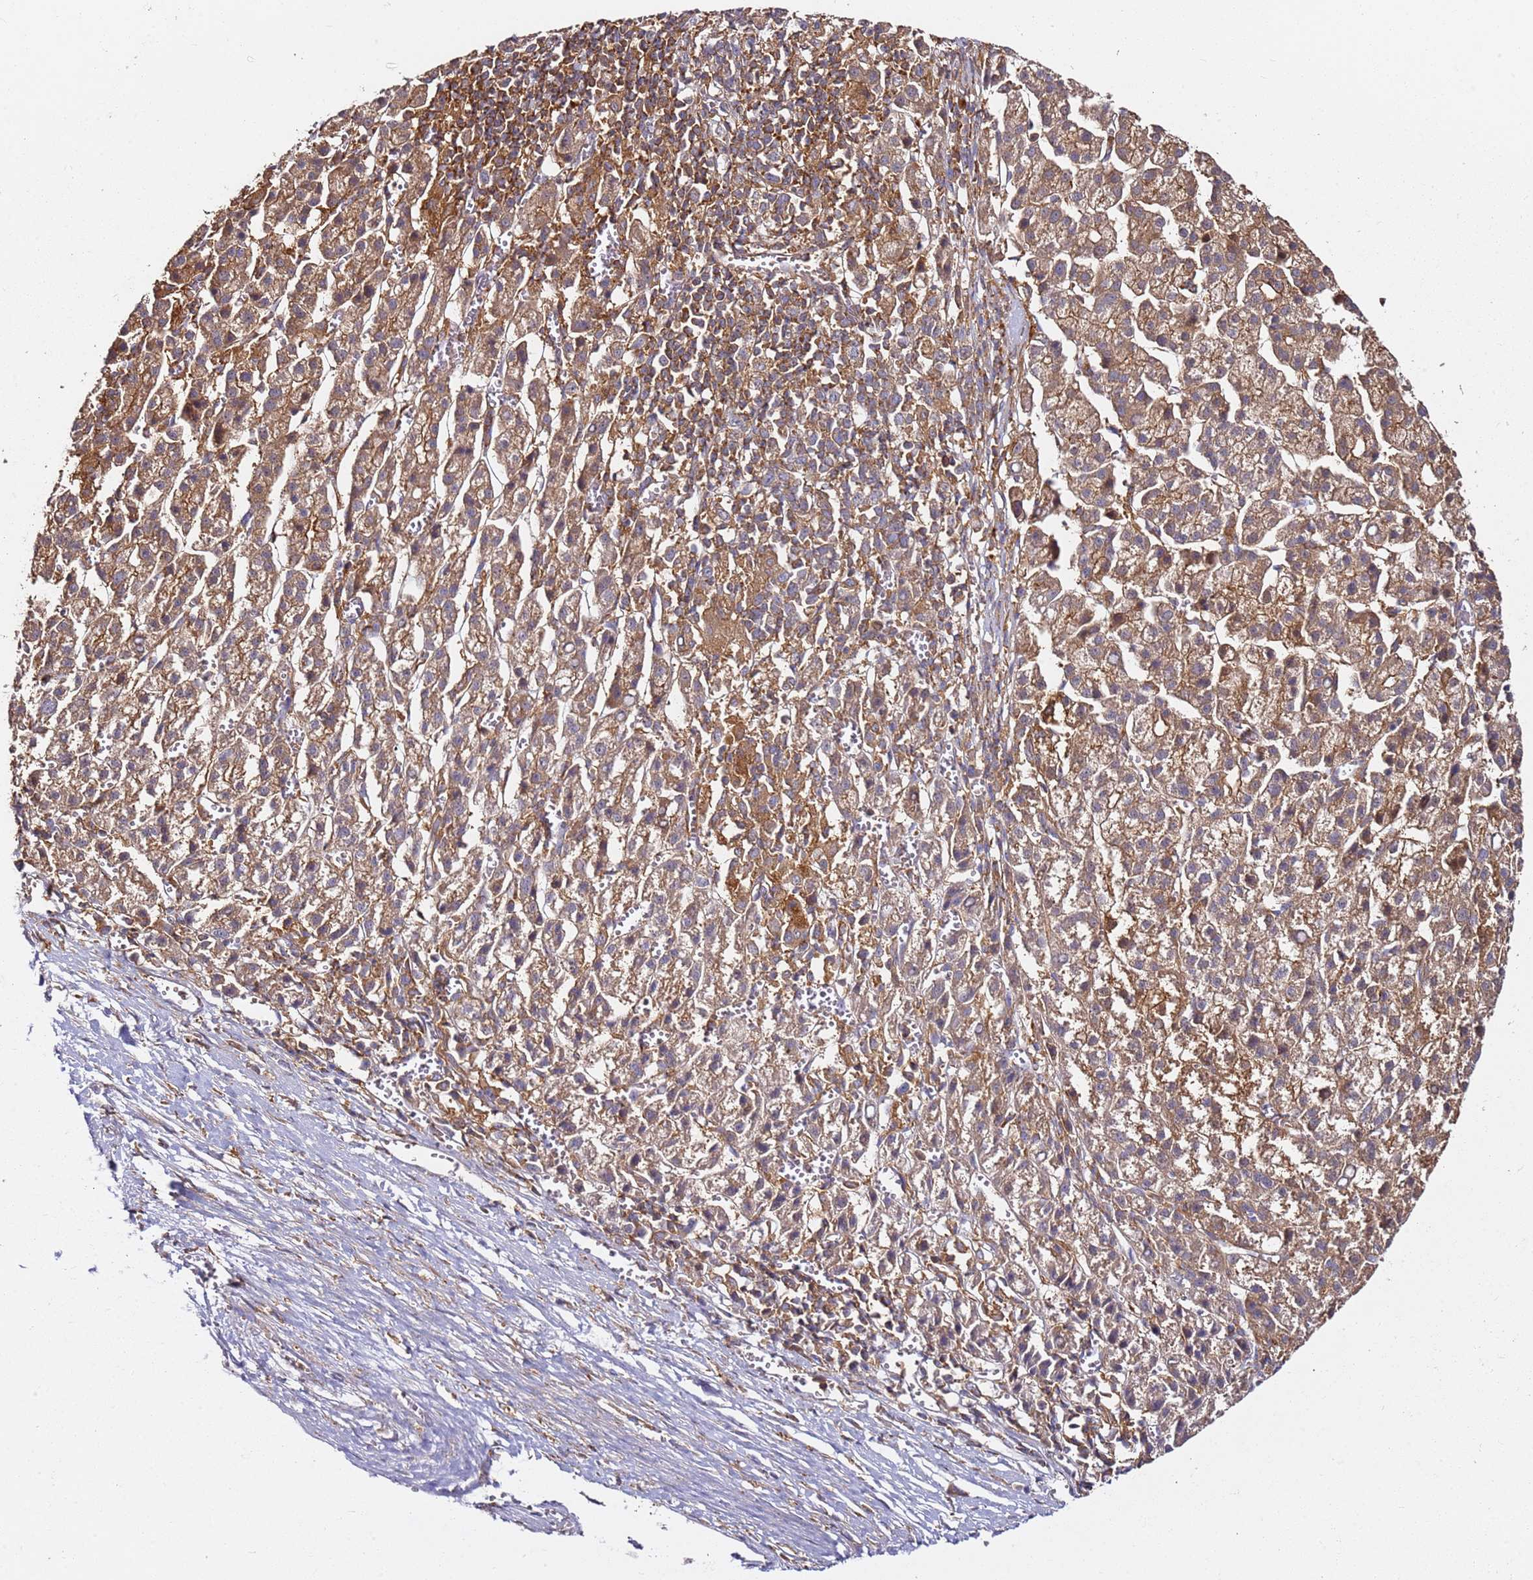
{"staining": {"intensity": "moderate", "quantity": ">75%", "location": "cytoplasmic/membranous"}, "tissue": "liver cancer", "cell_type": "Tumor cells", "image_type": "cancer", "snomed": [{"axis": "morphology", "description": "Carcinoma, Hepatocellular, NOS"}, {"axis": "topography", "description": "Liver"}], "caption": "Liver cancer (hepatocellular carcinoma) was stained to show a protein in brown. There is medium levels of moderate cytoplasmic/membranous positivity in about >75% of tumor cells.", "gene": "PRMT7", "patient": {"sex": "female", "age": 58}}